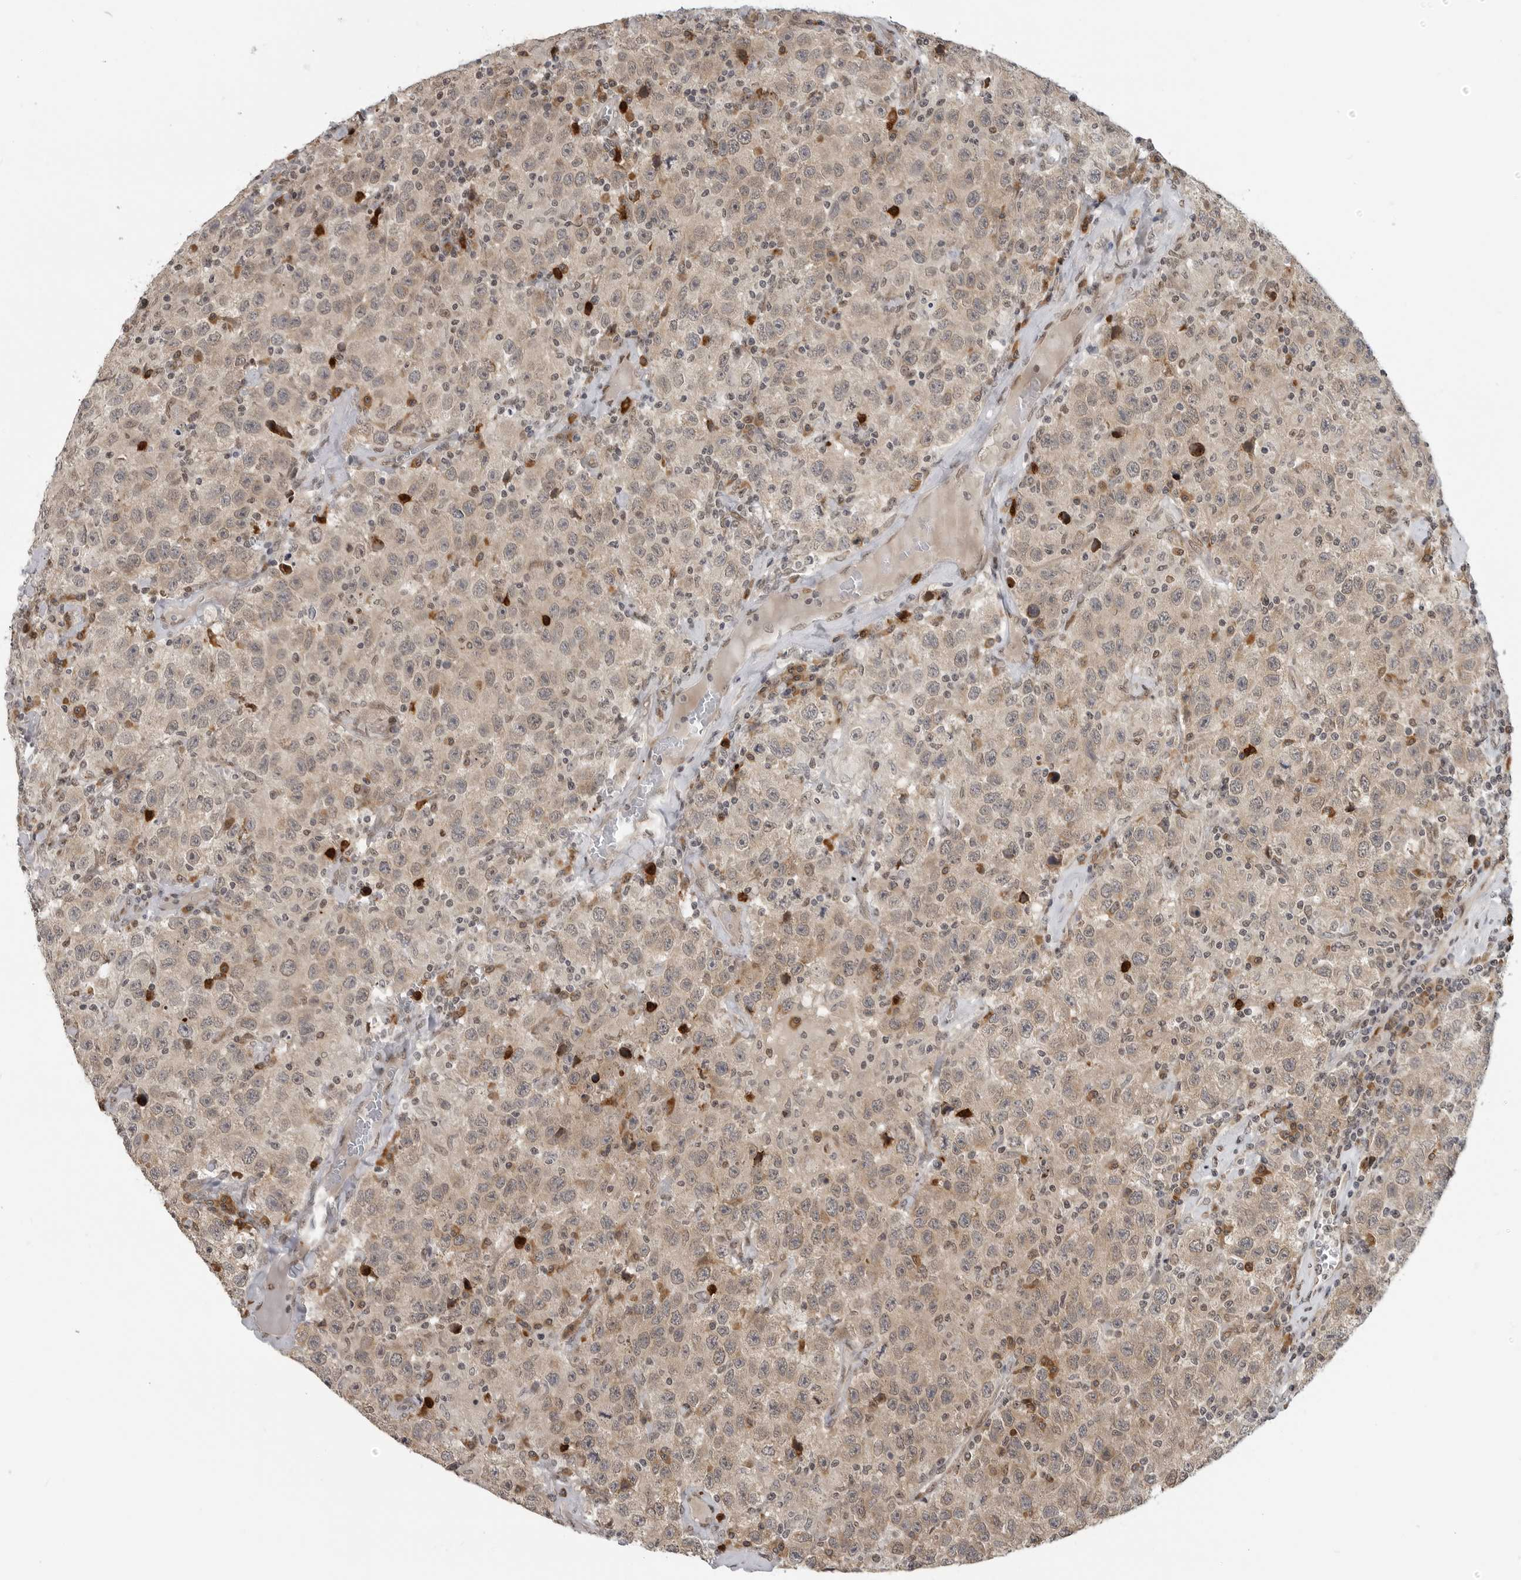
{"staining": {"intensity": "weak", "quantity": ">75%", "location": "cytoplasmic/membranous"}, "tissue": "testis cancer", "cell_type": "Tumor cells", "image_type": "cancer", "snomed": [{"axis": "morphology", "description": "Seminoma, NOS"}, {"axis": "topography", "description": "Testis"}], "caption": "This photomicrograph shows IHC staining of human testis seminoma, with low weak cytoplasmic/membranous staining in approximately >75% of tumor cells.", "gene": "CEP295NL", "patient": {"sex": "male", "age": 41}}